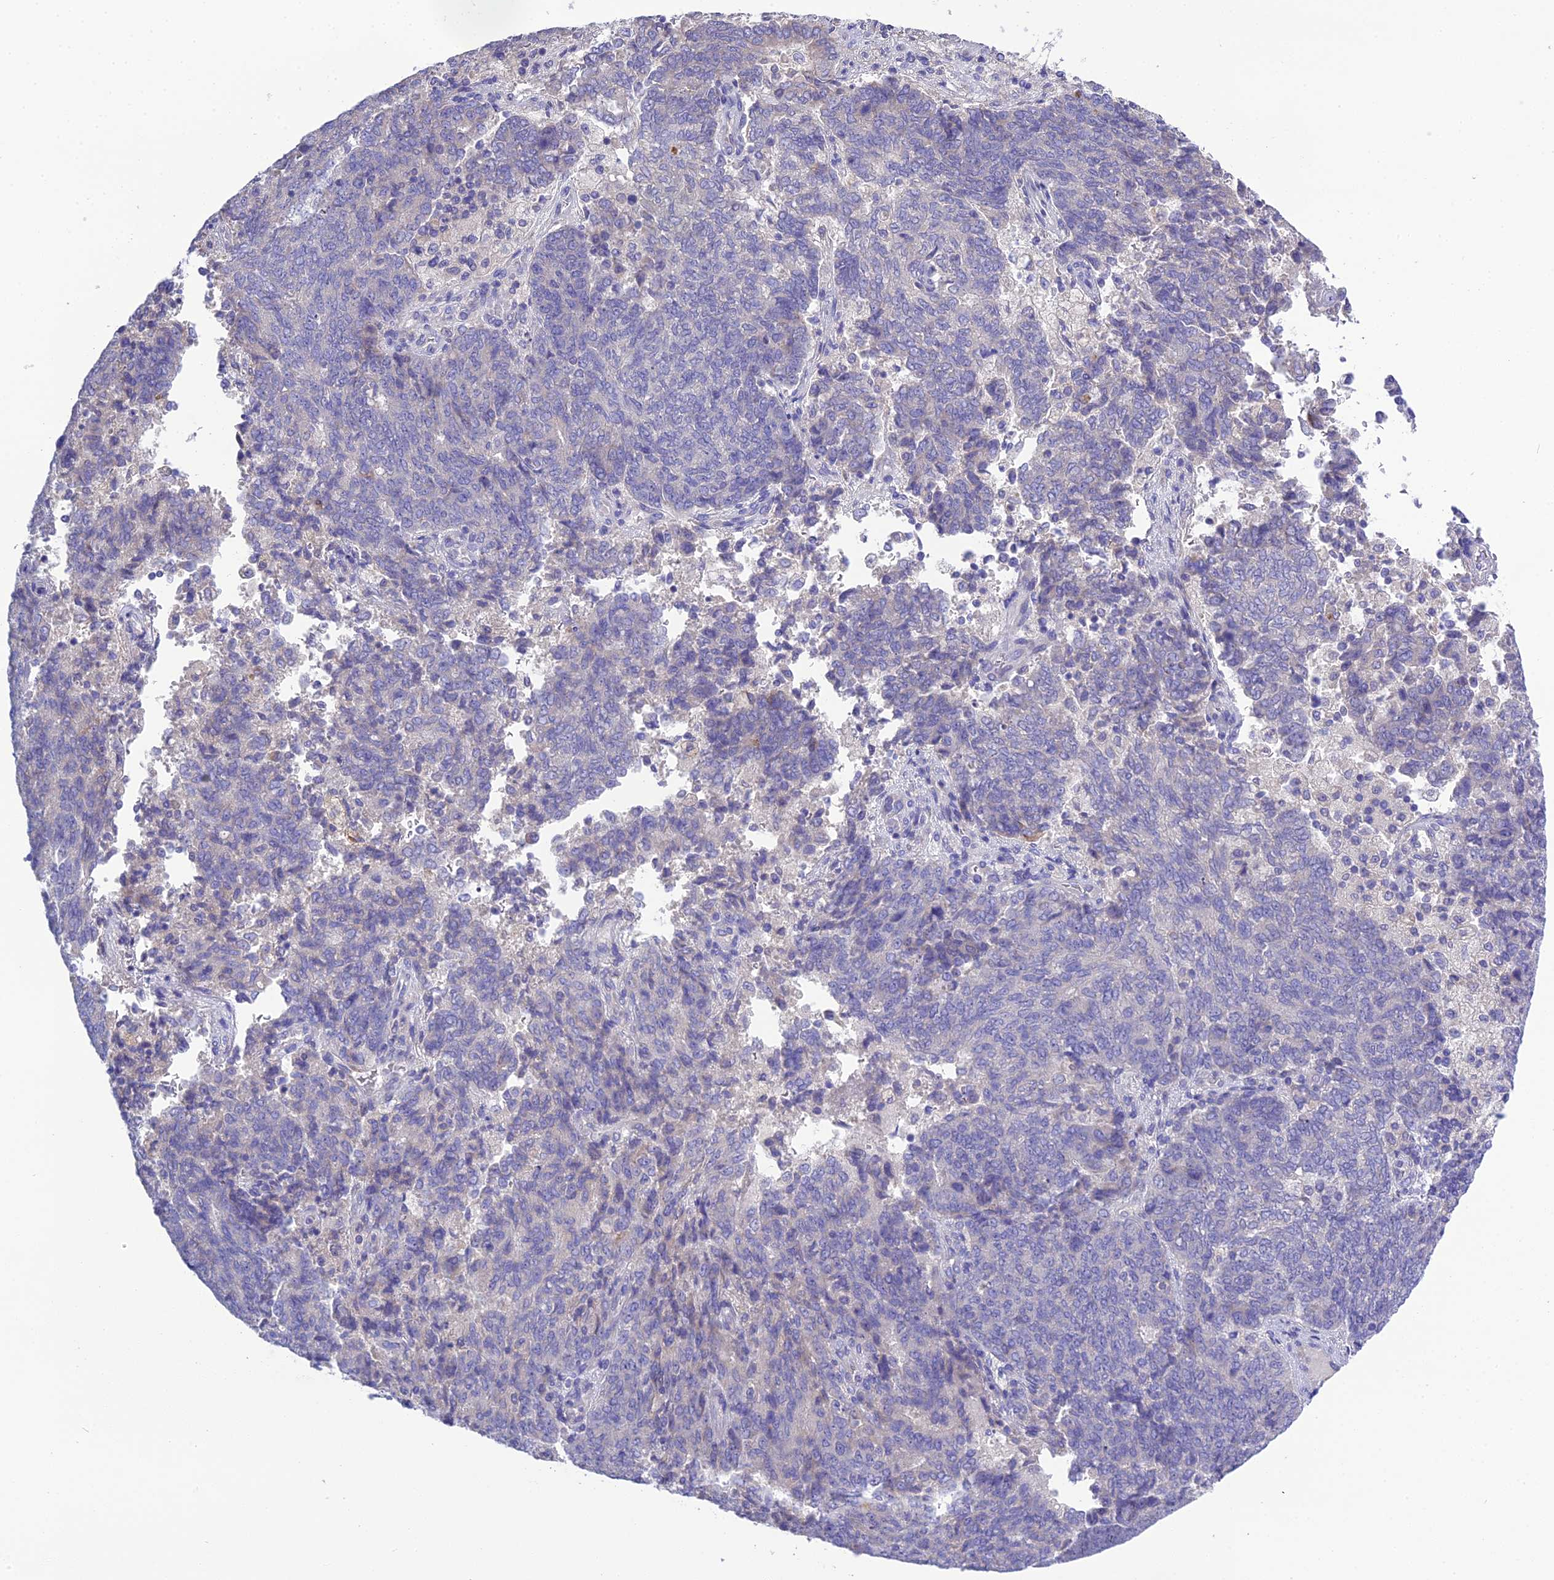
{"staining": {"intensity": "negative", "quantity": "none", "location": "none"}, "tissue": "endometrial cancer", "cell_type": "Tumor cells", "image_type": "cancer", "snomed": [{"axis": "morphology", "description": "Adenocarcinoma, NOS"}, {"axis": "topography", "description": "Endometrium"}], "caption": "IHC image of neoplastic tissue: human endometrial cancer stained with DAB exhibits no significant protein staining in tumor cells.", "gene": "KIAA0408", "patient": {"sex": "female", "age": 80}}